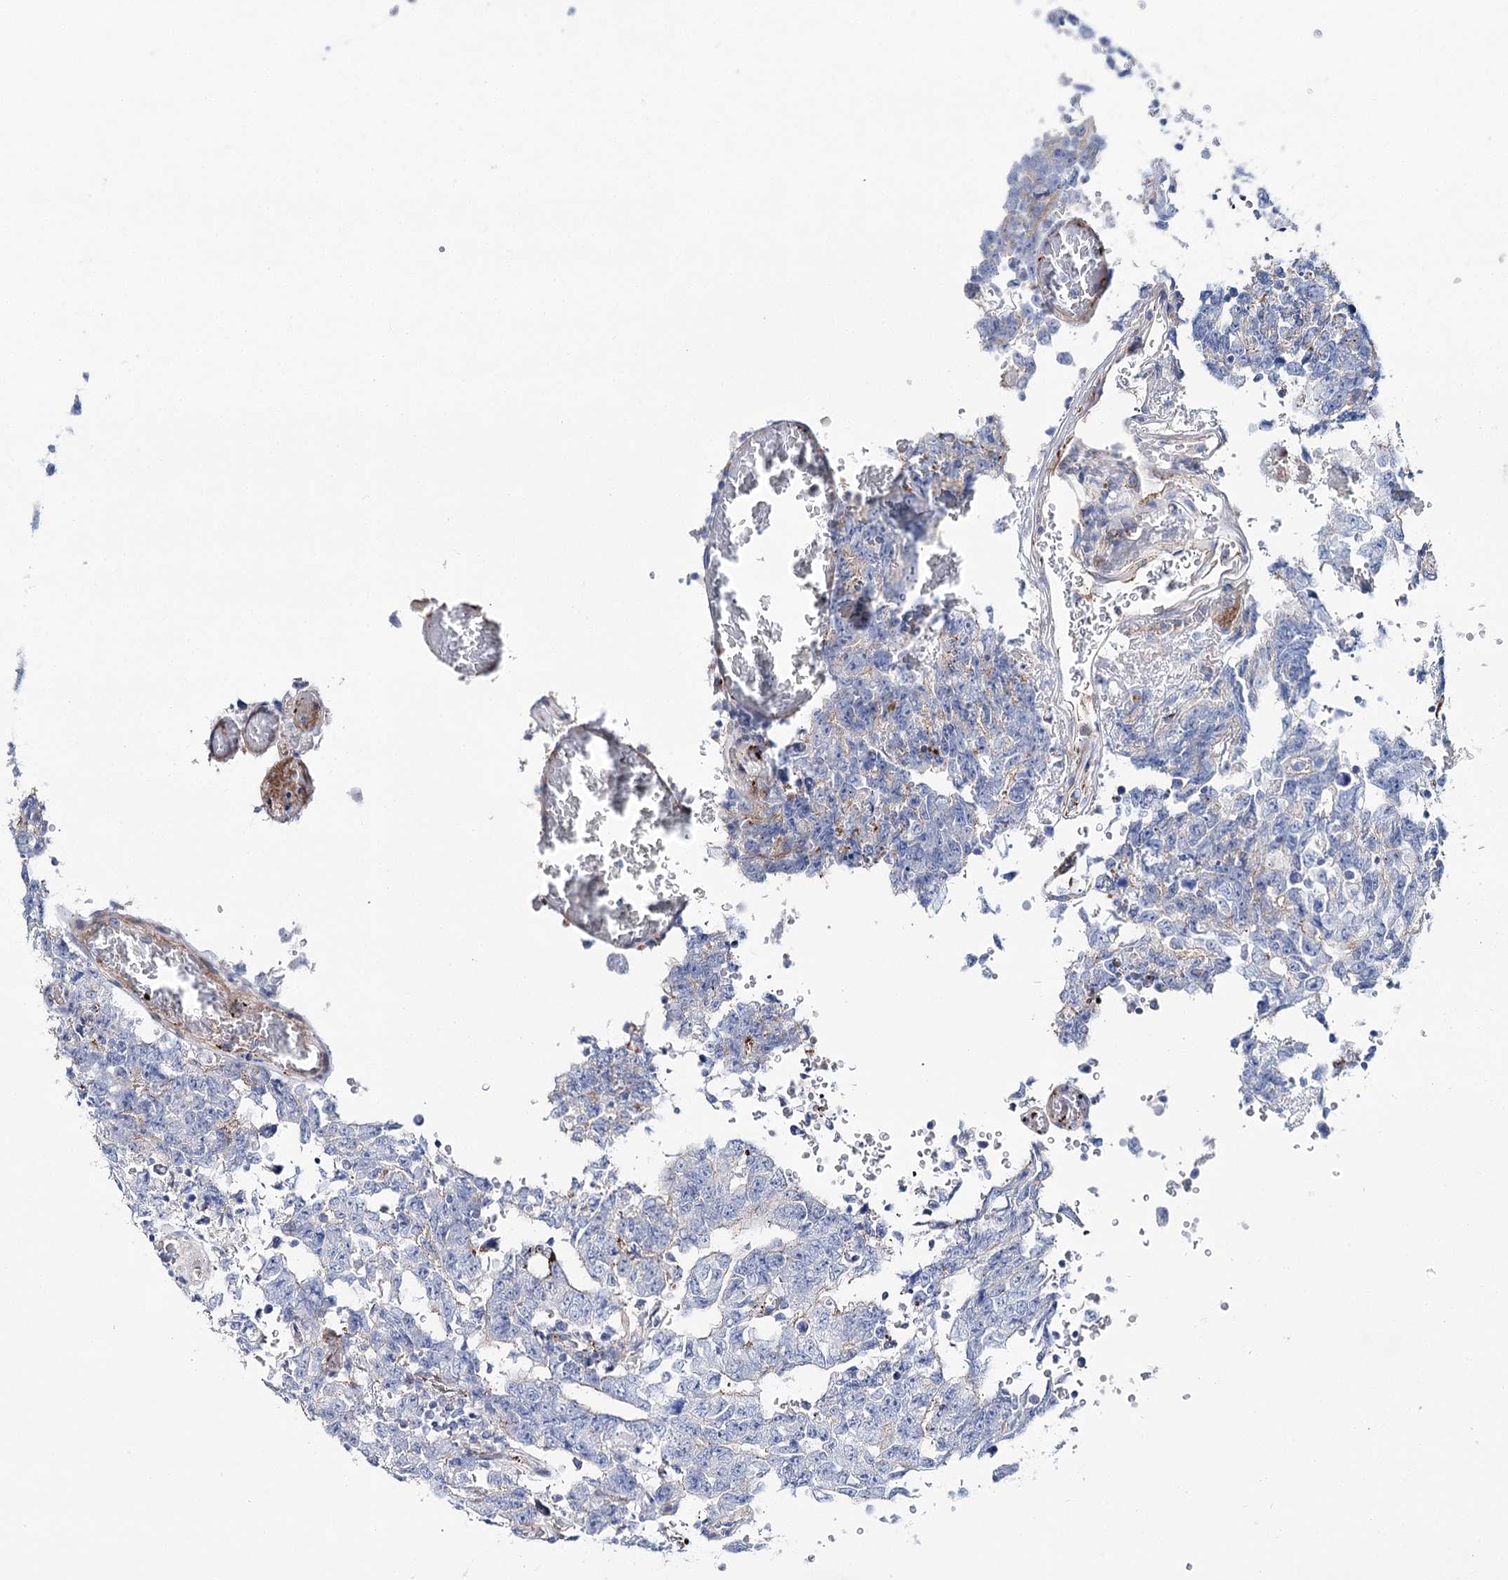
{"staining": {"intensity": "negative", "quantity": "none", "location": "none"}, "tissue": "testis cancer", "cell_type": "Tumor cells", "image_type": "cancer", "snomed": [{"axis": "morphology", "description": "Carcinoma, Embryonal, NOS"}, {"axis": "topography", "description": "Testis"}], "caption": "Tumor cells are negative for protein expression in human testis cancer (embryonal carcinoma). (DAB (3,3'-diaminobenzidine) IHC with hematoxylin counter stain).", "gene": "ANKRD23", "patient": {"sex": "male", "age": 26}}